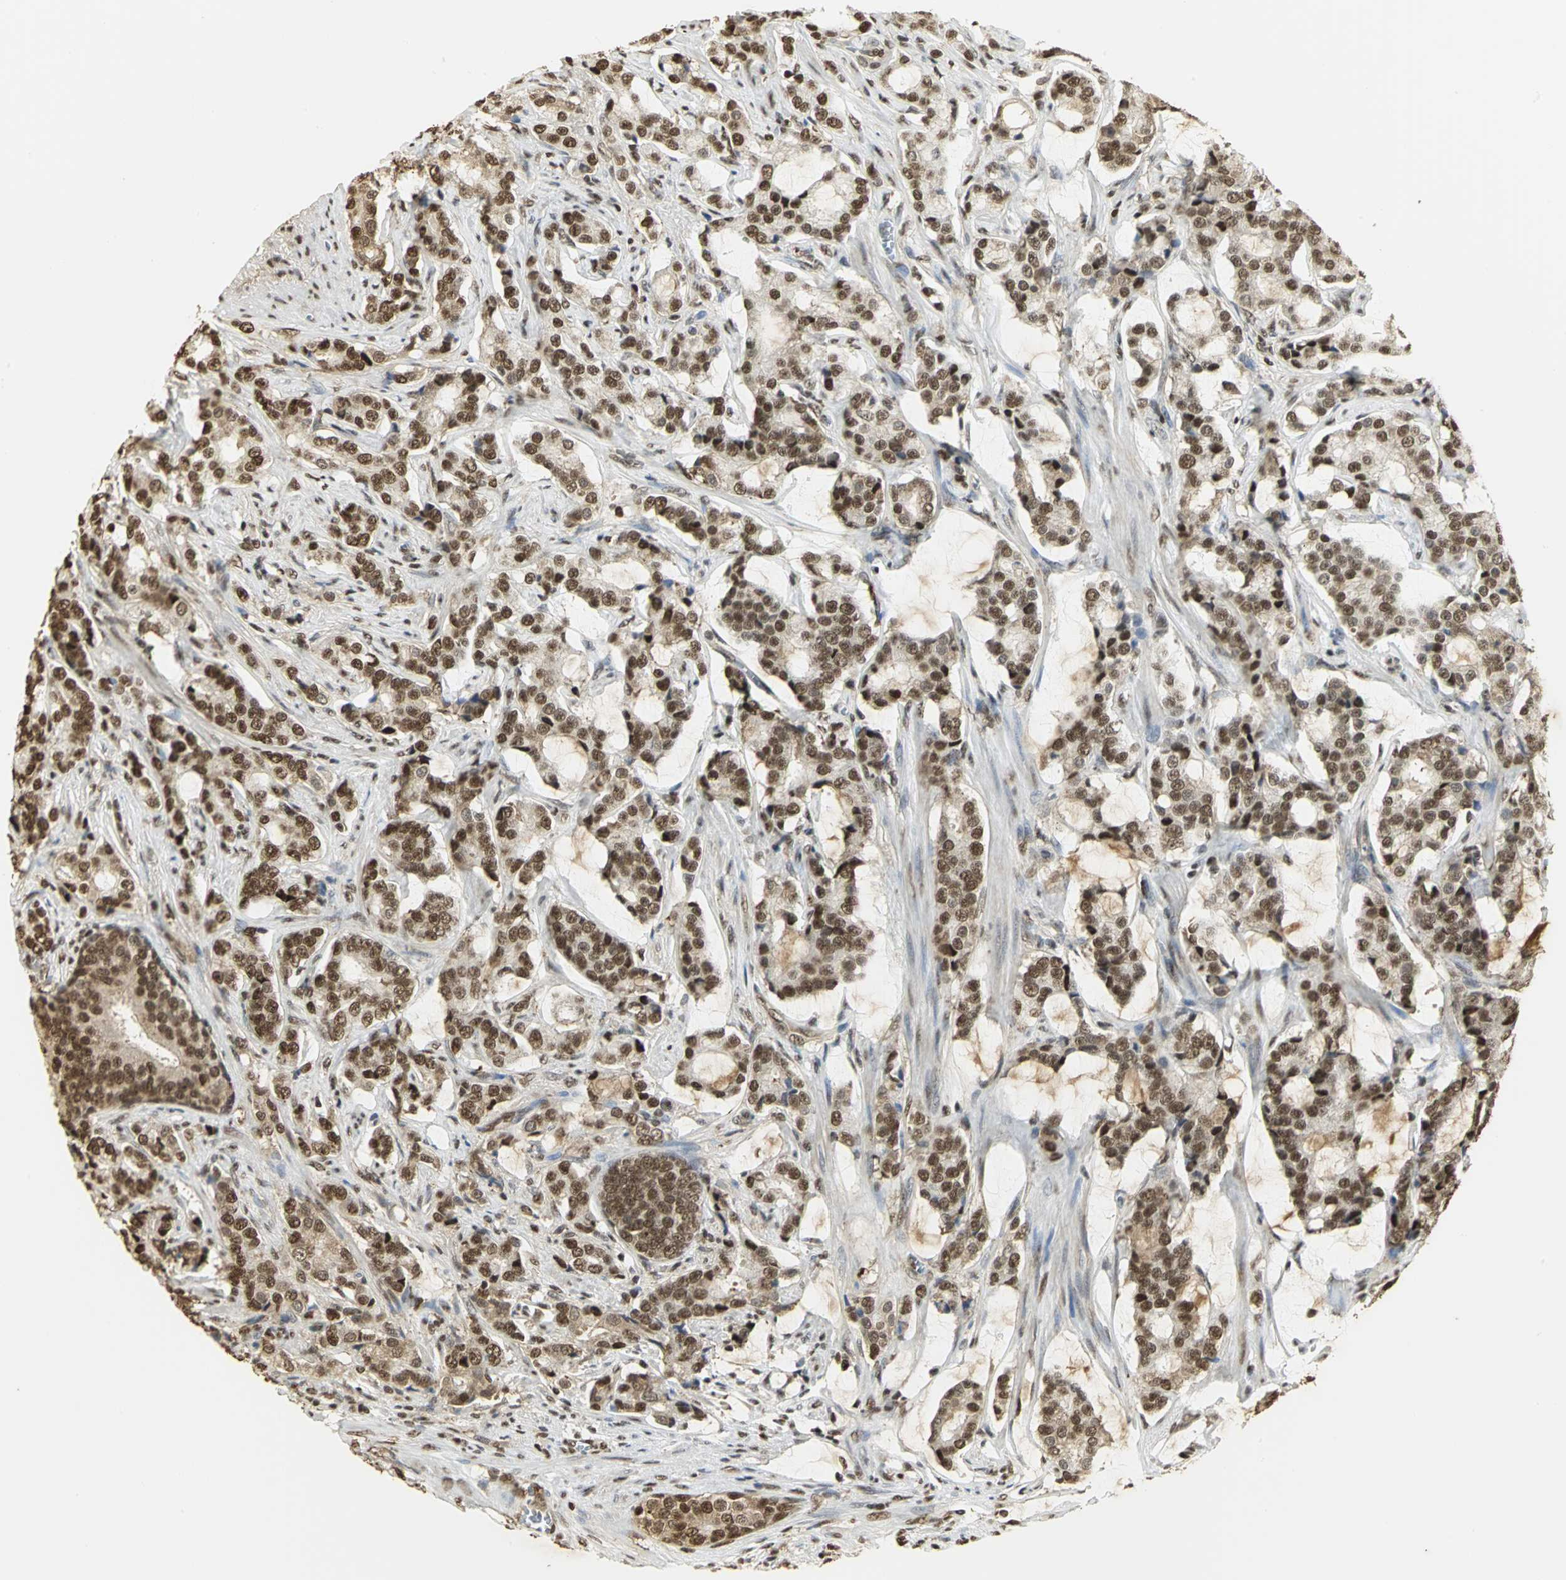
{"staining": {"intensity": "moderate", "quantity": ">75%", "location": "cytoplasmic/membranous,nuclear"}, "tissue": "prostate cancer", "cell_type": "Tumor cells", "image_type": "cancer", "snomed": [{"axis": "morphology", "description": "Adenocarcinoma, Low grade"}, {"axis": "topography", "description": "Prostate"}], "caption": "An immunohistochemistry photomicrograph of tumor tissue is shown. Protein staining in brown labels moderate cytoplasmic/membranous and nuclear positivity in adenocarcinoma (low-grade) (prostate) within tumor cells. The staining was performed using DAB to visualize the protein expression in brown, while the nuclei were stained in blue with hematoxylin (Magnification: 20x).", "gene": "SET", "patient": {"sex": "male", "age": 58}}